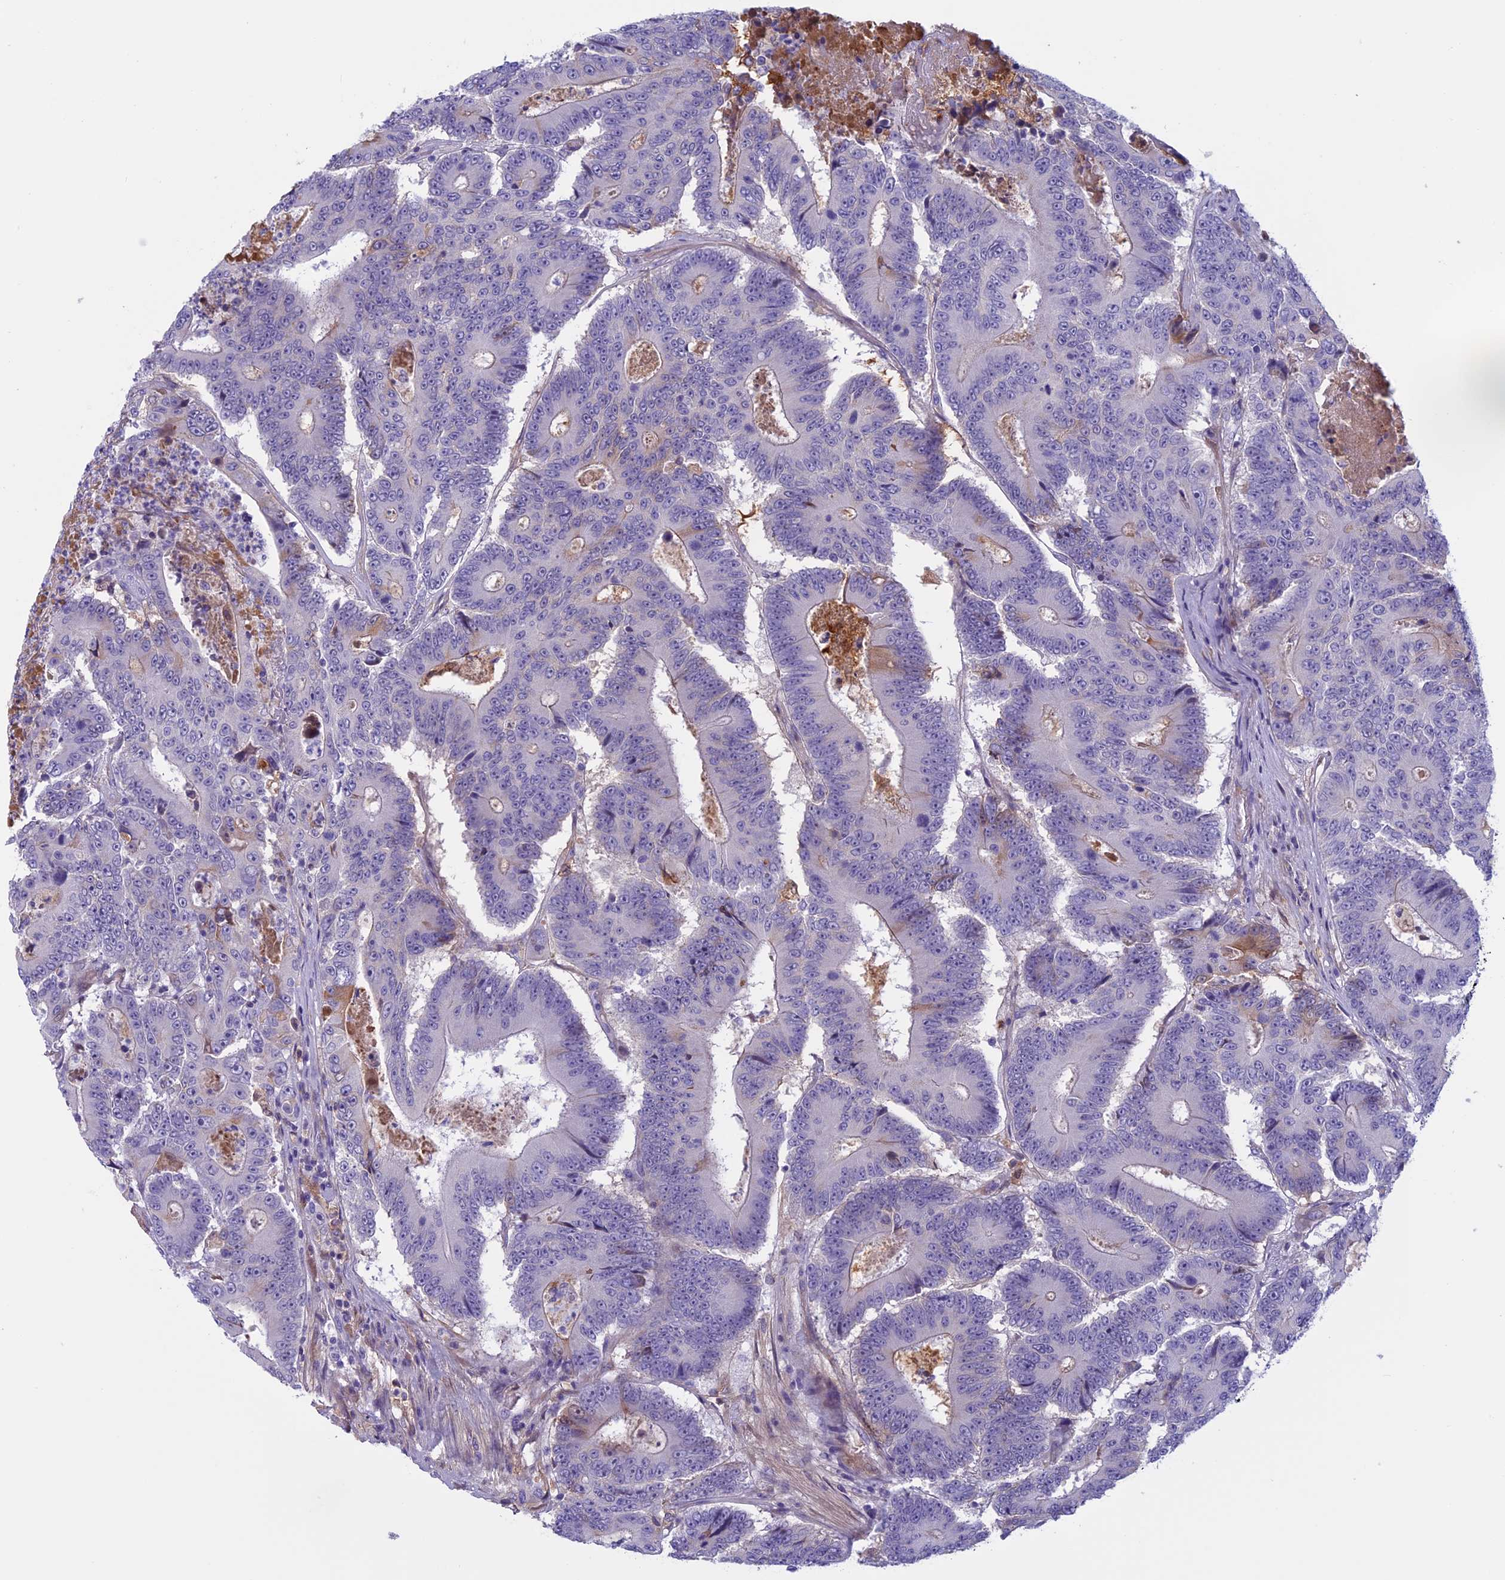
{"staining": {"intensity": "negative", "quantity": "none", "location": "none"}, "tissue": "colorectal cancer", "cell_type": "Tumor cells", "image_type": "cancer", "snomed": [{"axis": "morphology", "description": "Adenocarcinoma, NOS"}, {"axis": "topography", "description": "Colon"}], "caption": "Immunohistochemistry (IHC) histopathology image of neoplastic tissue: colorectal cancer stained with DAB displays no significant protein staining in tumor cells.", "gene": "ANGPTL2", "patient": {"sex": "male", "age": 83}}